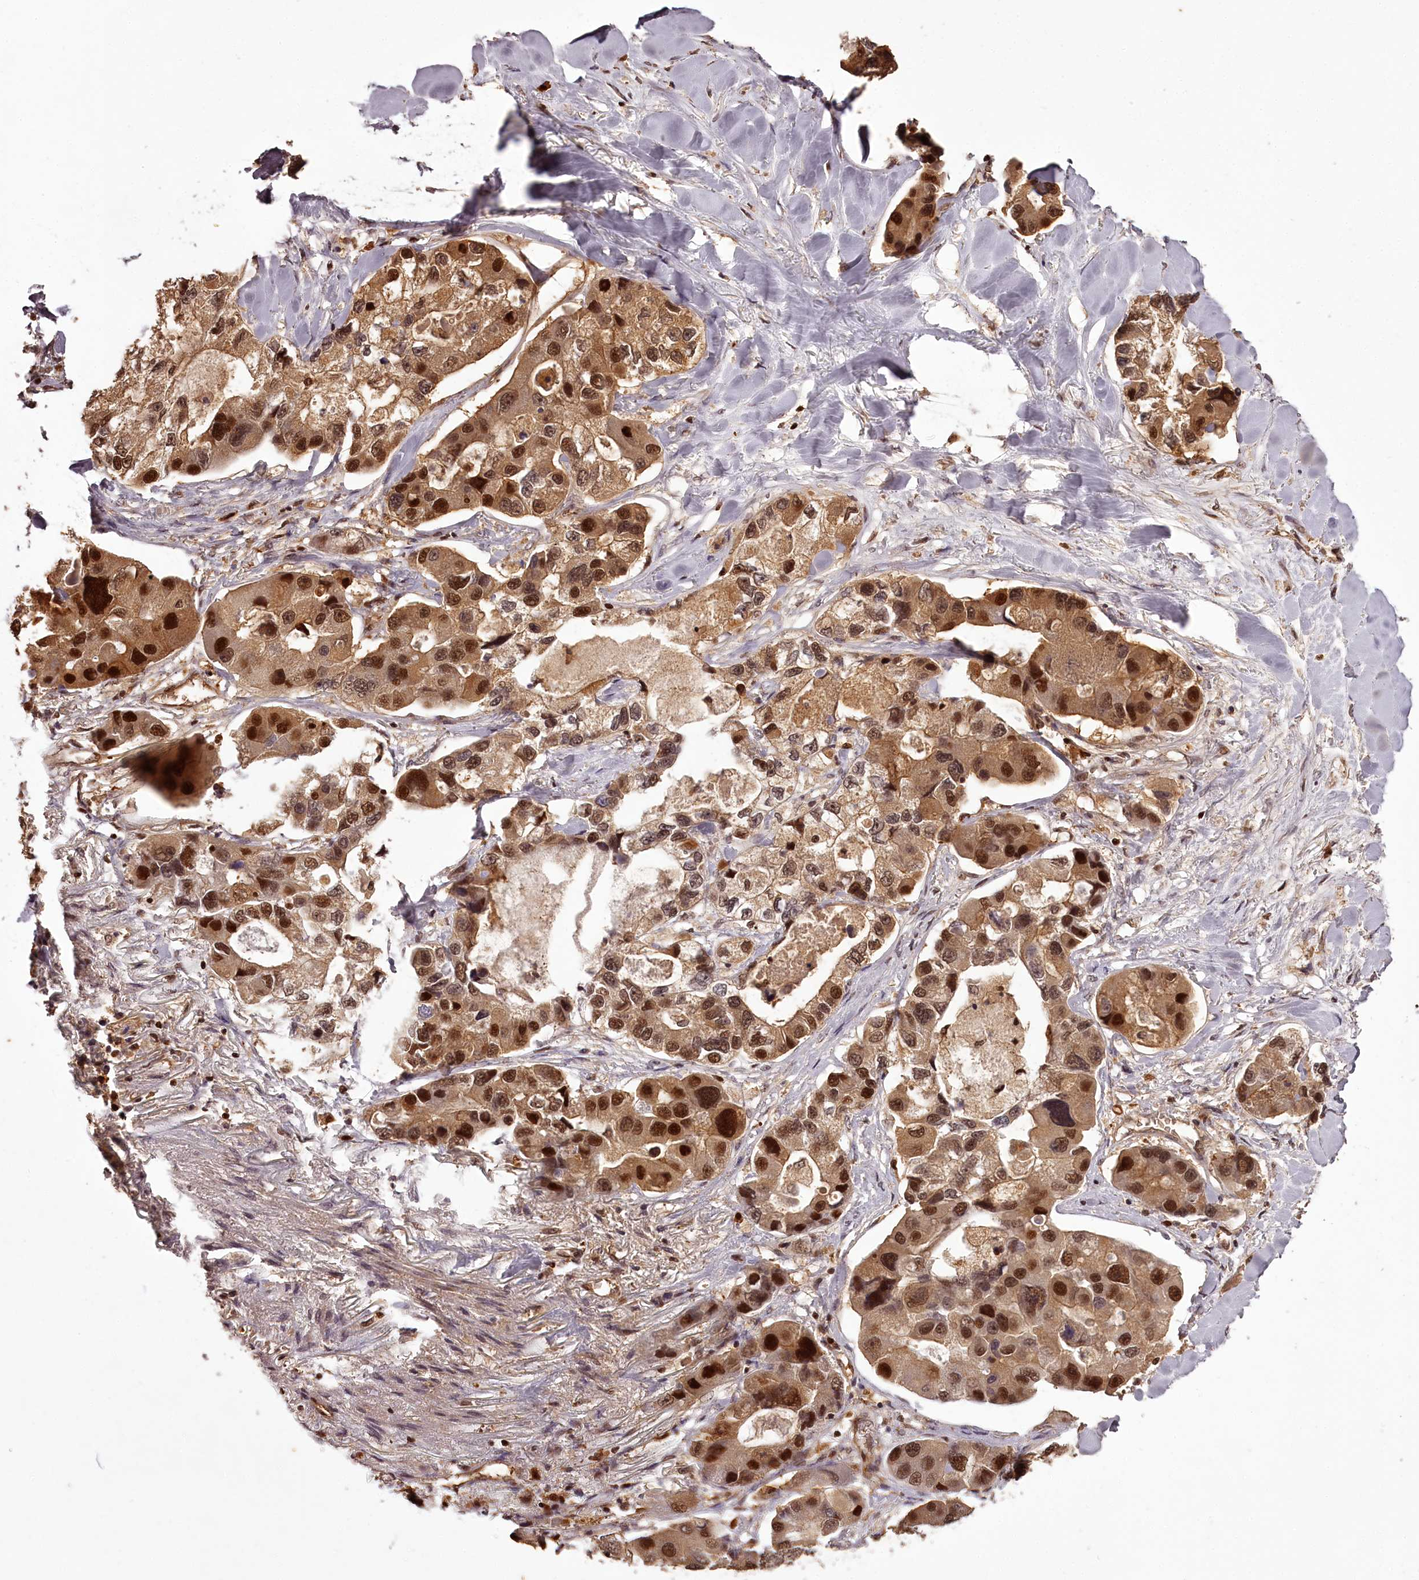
{"staining": {"intensity": "strong", "quantity": ">75%", "location": "cytoplasmic/membranous,nuclear"}, "tissue": "lung cancer", "cell_type": "Tumor cells", "image_type": "cancer", "snomed": [{"axis": "morphology", "description": "Adenocarcinoma, NOS"}, {"axis": "topography", "description": "Lung"}], "caption": "Immunohistochemical staining of human adenocarcinoma (lung) reveals high levels of strong cytoplasmic/membranous and nuclear expression in about >75% of tumor cells.", "gene": "NPRL2", "patient": {"sex": "female", "age": 54}}